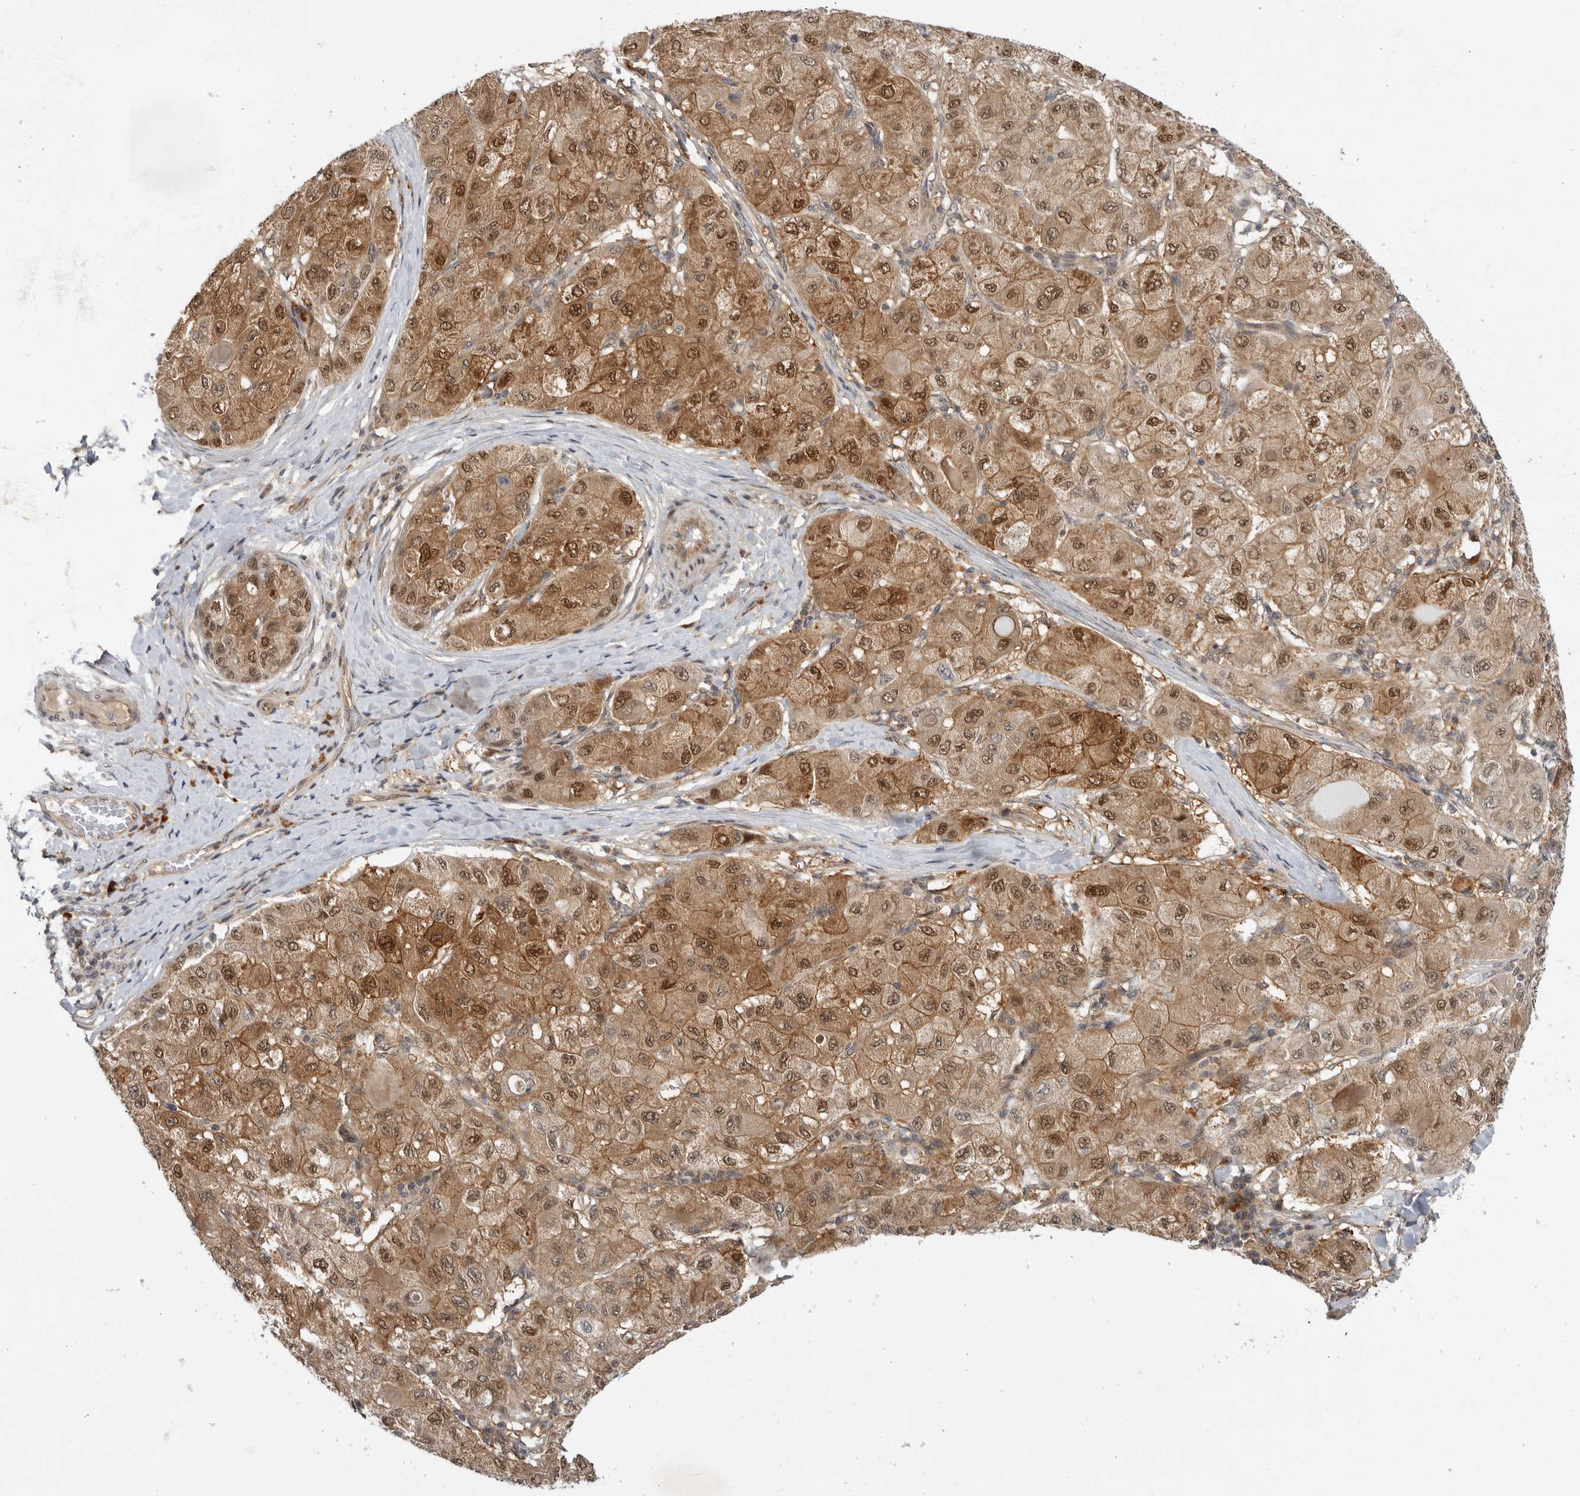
{"staining": {"intensity": "moderate", "quantity": ">75%", "location": "cytoplasmic/membranous,nuclear"}, "tissue": "liver cancer", "cell_type": "Tumor cells", "image_type": "cancer", "snomed": [{"axis": "morphology", "description": "Carcinoma, Hepatocellular, NOS"}, {"axis": "topography", "description": "Liver"}], "caption": "DAB (3,3'-diaminobenzidine) immunohistochemical staining of human liver hepatocellular carcinoma reveals moderate cytoplasmic/membranous and nuclear protein positivity in about >75% of tumor cells. (DAB = brown stain, brightfield microscopy at high magnification).", "gene": "DCAF8", "patient": {"sex": "male", "age": 80}}